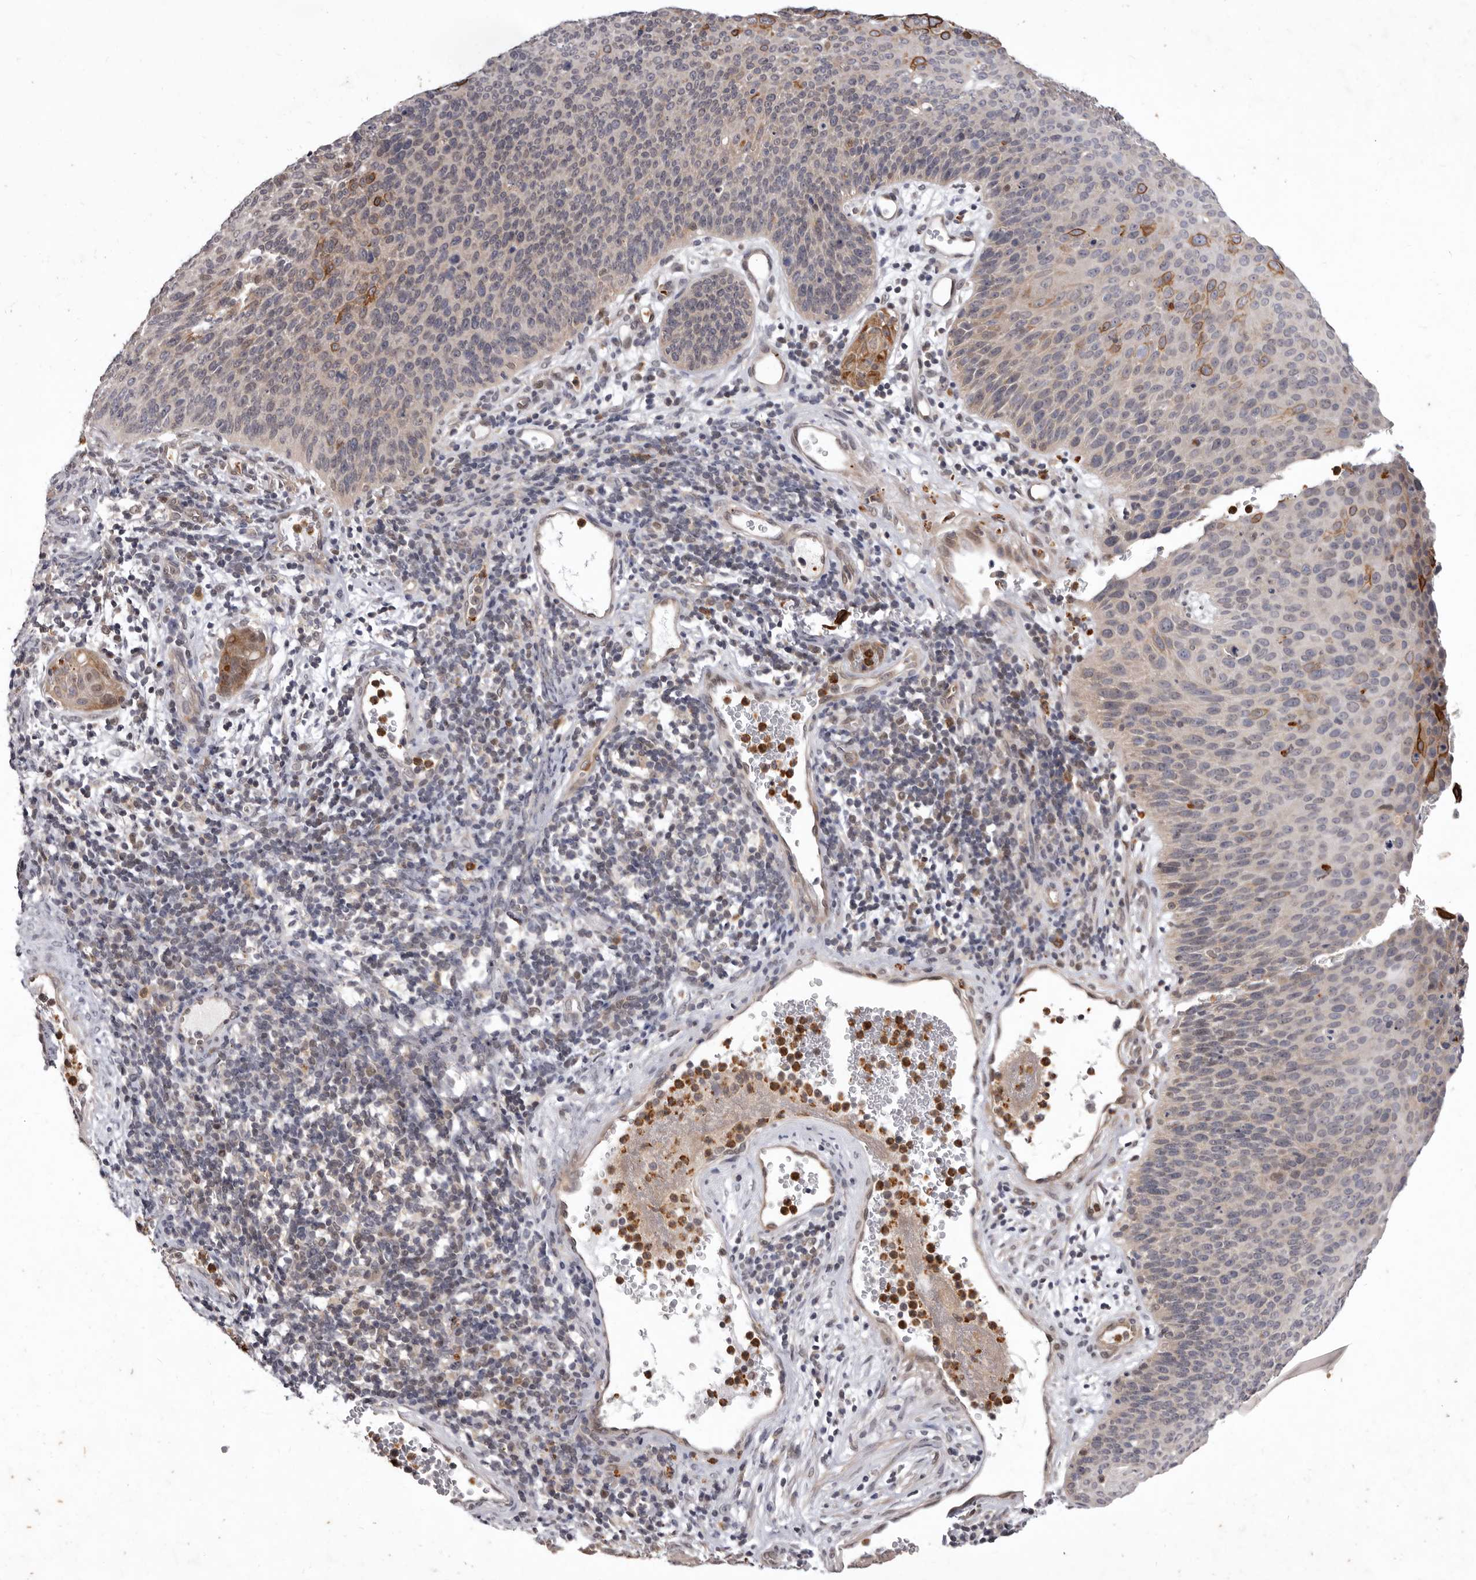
{"staining": {"intensity": "moderate", "quantity": "<25%", "location": "cytoplasmic/membranous,nuclear"}, "tissue": "cervical cancer", "cell_type": "Tumor cells", "image_type": "cancer", "snomed": [{"axis": "morphology", "description": "Squamous cell carcinoma, NOS"}, {"axis": "topography", "description": "Cervix"}], "caption": "A low amount of moderate cytoplasmic/membranous and nuclear expression is identified in approximately <25% of tumor cells in cervical cancer tissue. The protein is stained brown, and the nuclei are stained in blue (DAB IHC with brightfield microscopy, high magnification).", "gene": "ACLY", "patient": {"sex": "female", "age": 55}}